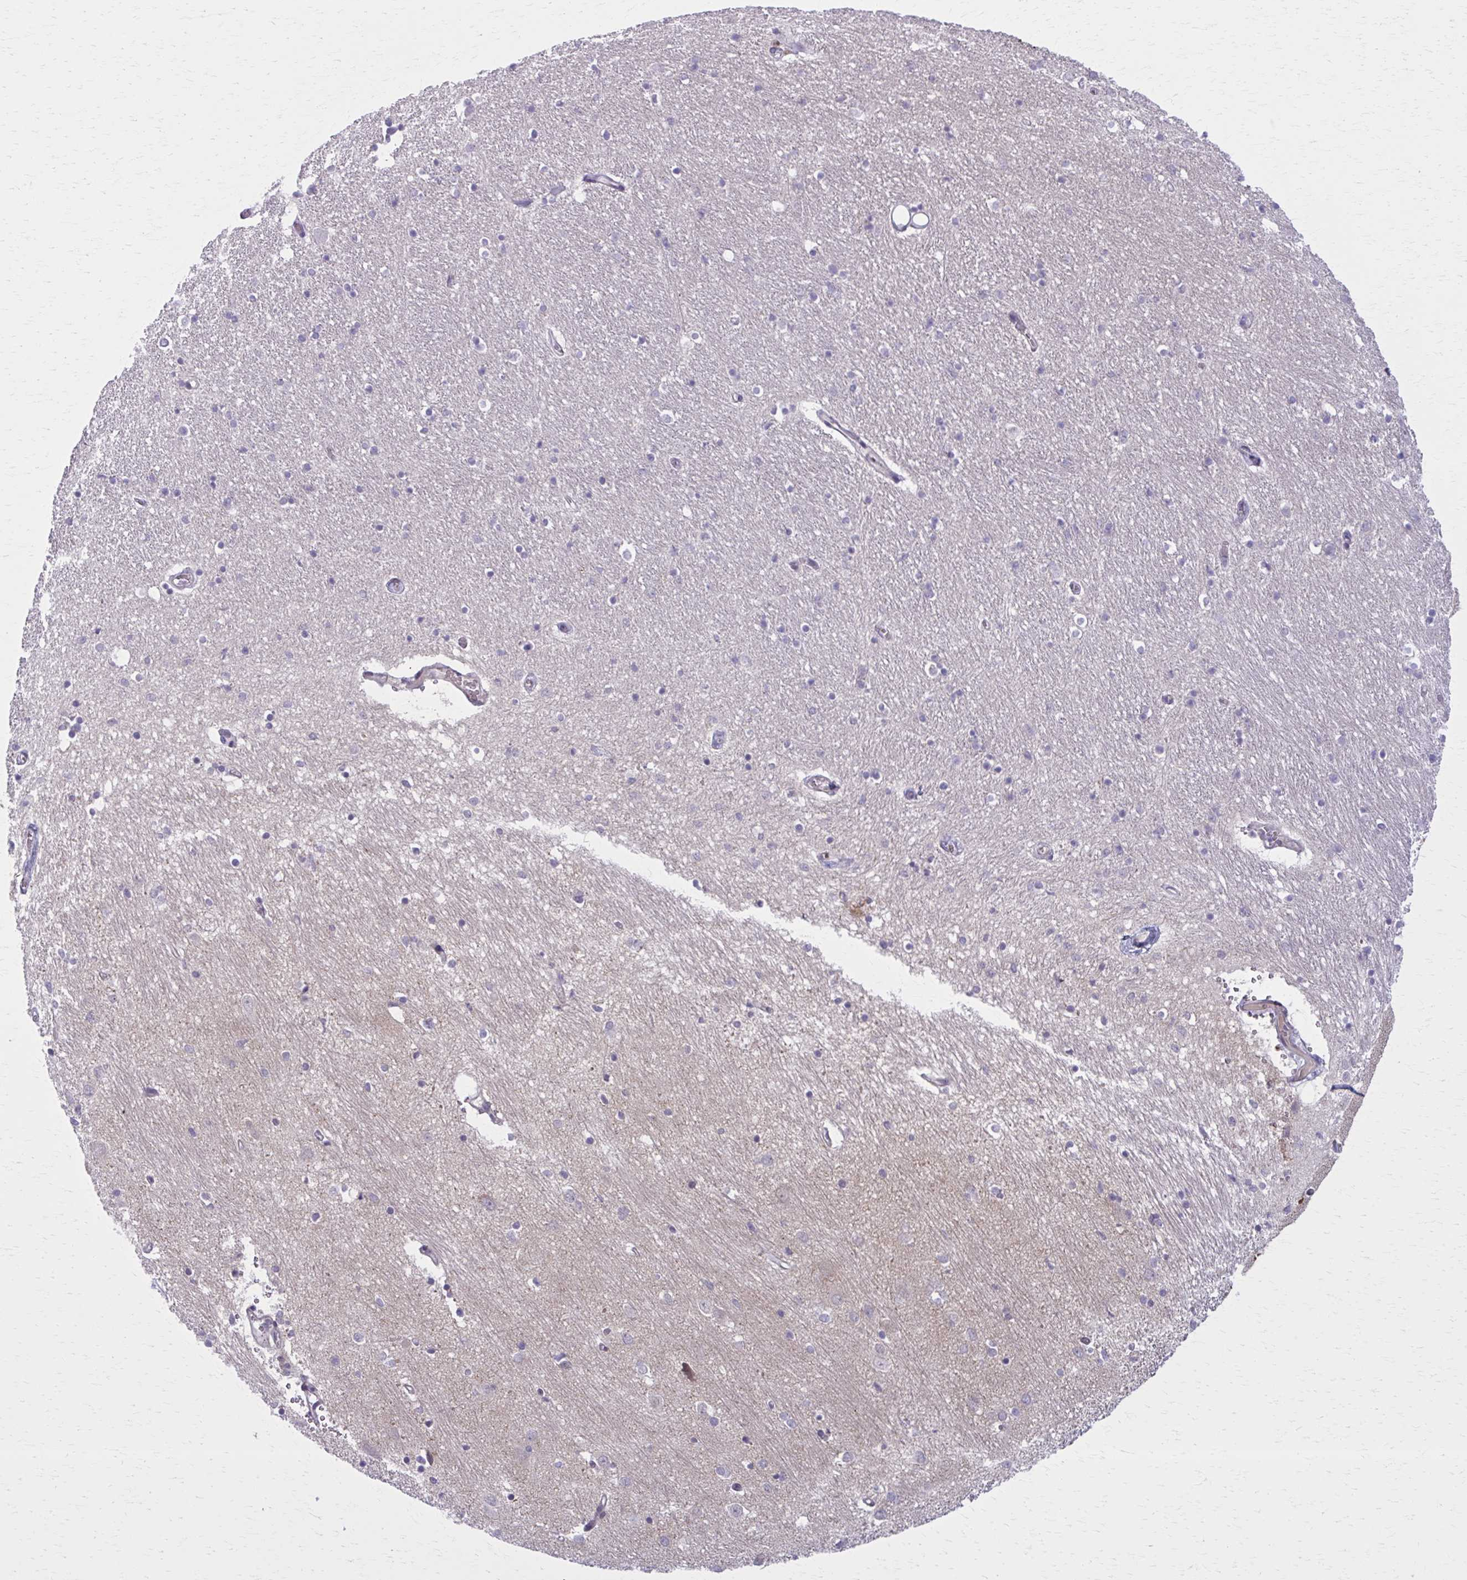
{"staining": {"intensity": "weak", "quantity": "<25%", "location": "cytoplasmic/membranous"}, "tissue": "caudate", "cell_type": "Glial cells", "image_type": "normal", "snomed": [{"axis": "morphology", "description": "Normal tissue, NOS"}, {"axis": "topography", "description": "Lateral ventricle wall"}, {"axis": "topography", "description": "Hippocampus"}], "caption": "This is an immunohistochemistry (IHC) image of normal caudate. There is no staining in glial cells.", "gene": "NUMBL", "patient": {"sex": "female", "age": 63}}